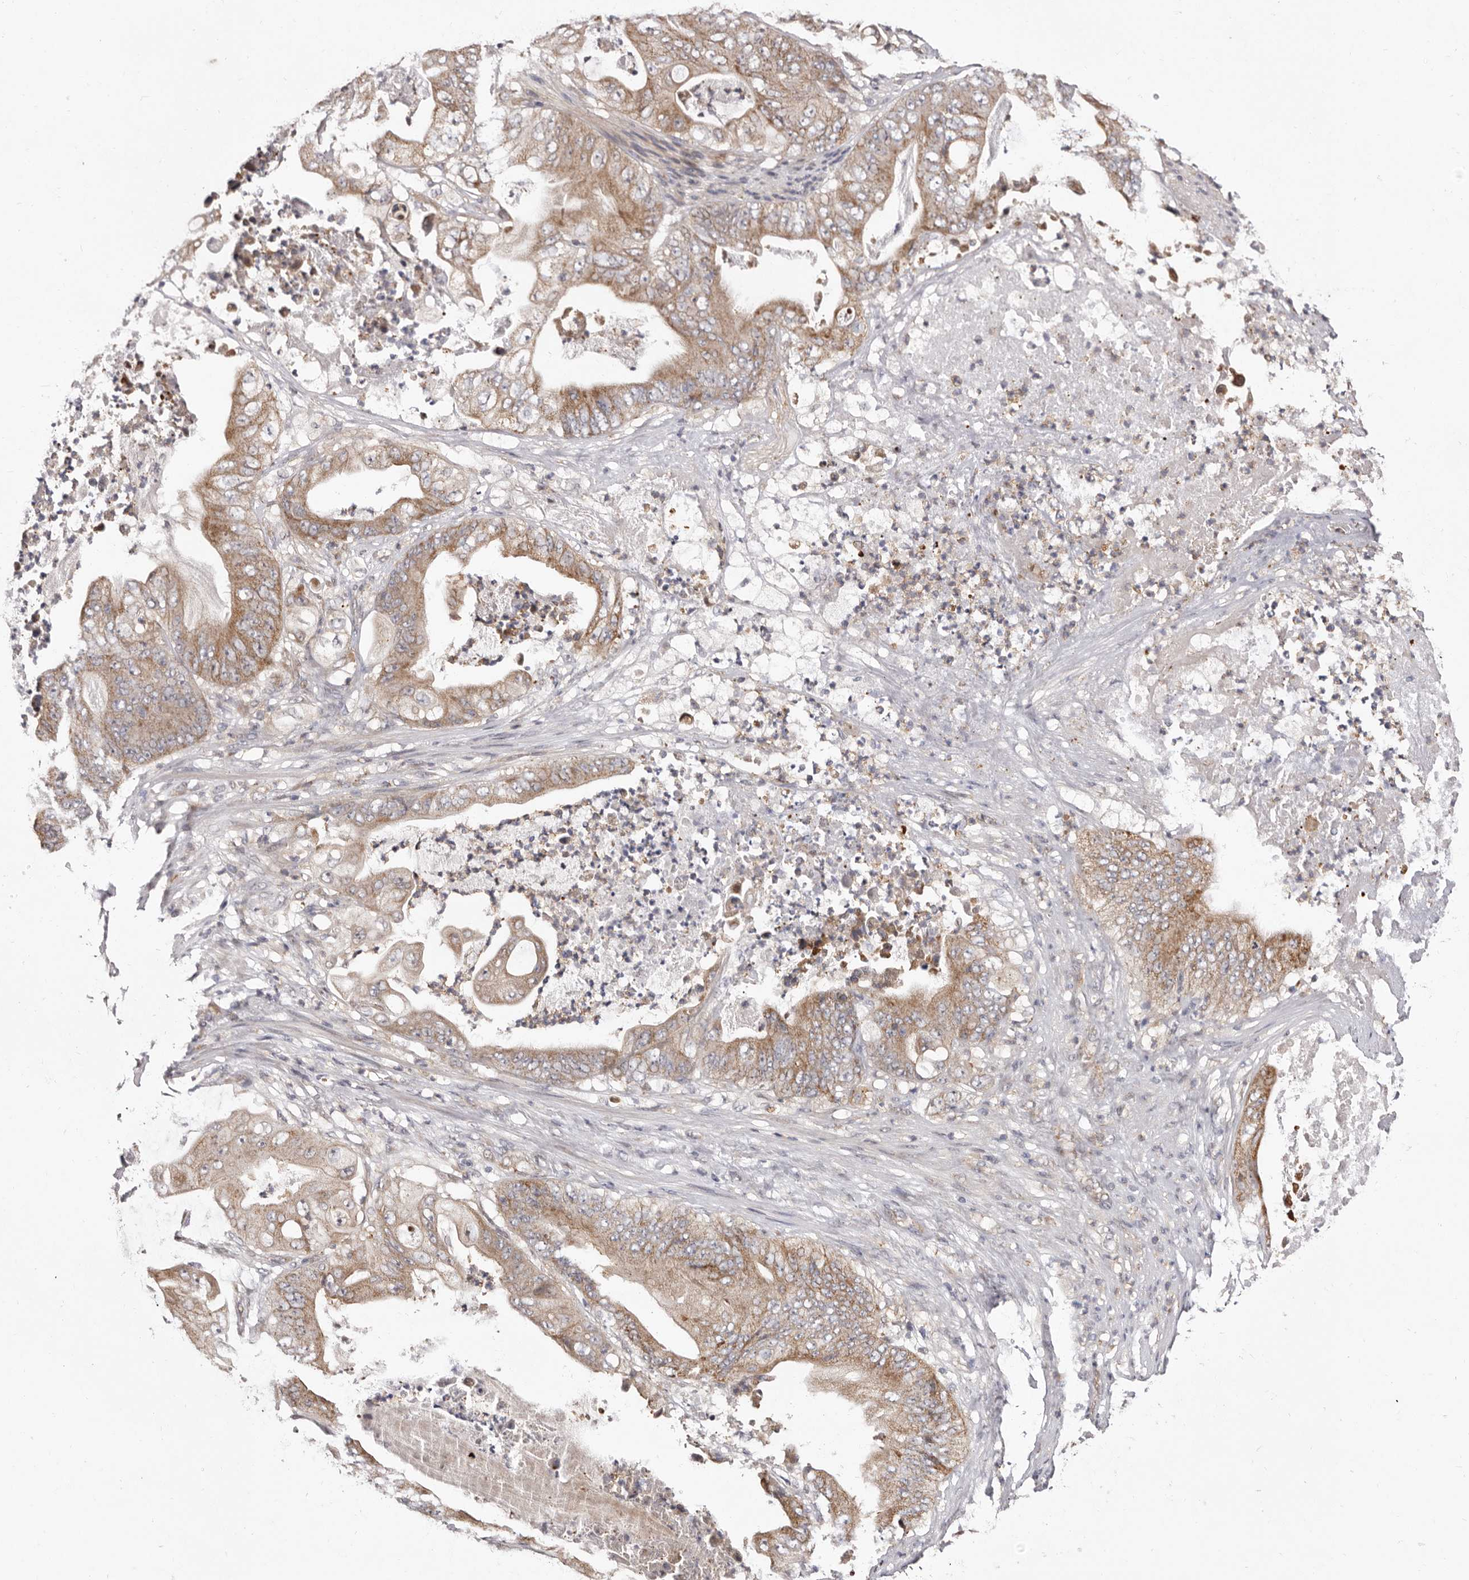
{"staining": {"intensity": "moderate", "quantity": ">75%", "location": "cytoplasmic/membranous"}, "tissue": "stomach cancer", "cell_type": "Tumor cells", "image_type": "cancer", "snomed": [{"axis": "morphology", "description": "Adenocarcinoma, NOS"}, {"axis": "topography", "description": "Stomach"}], "caption": "An IHC image of neoplastic tissue is shown. Protein staining in brown shows moderate cytoplasmic/membranous positivity in stomach adenocarcinoma within tumor cells. (brown staining indicates protein expression, while blue staining denotes nuclei).", "gene": "GLRX3", "patient": {"sex": "female", "age": 73}}